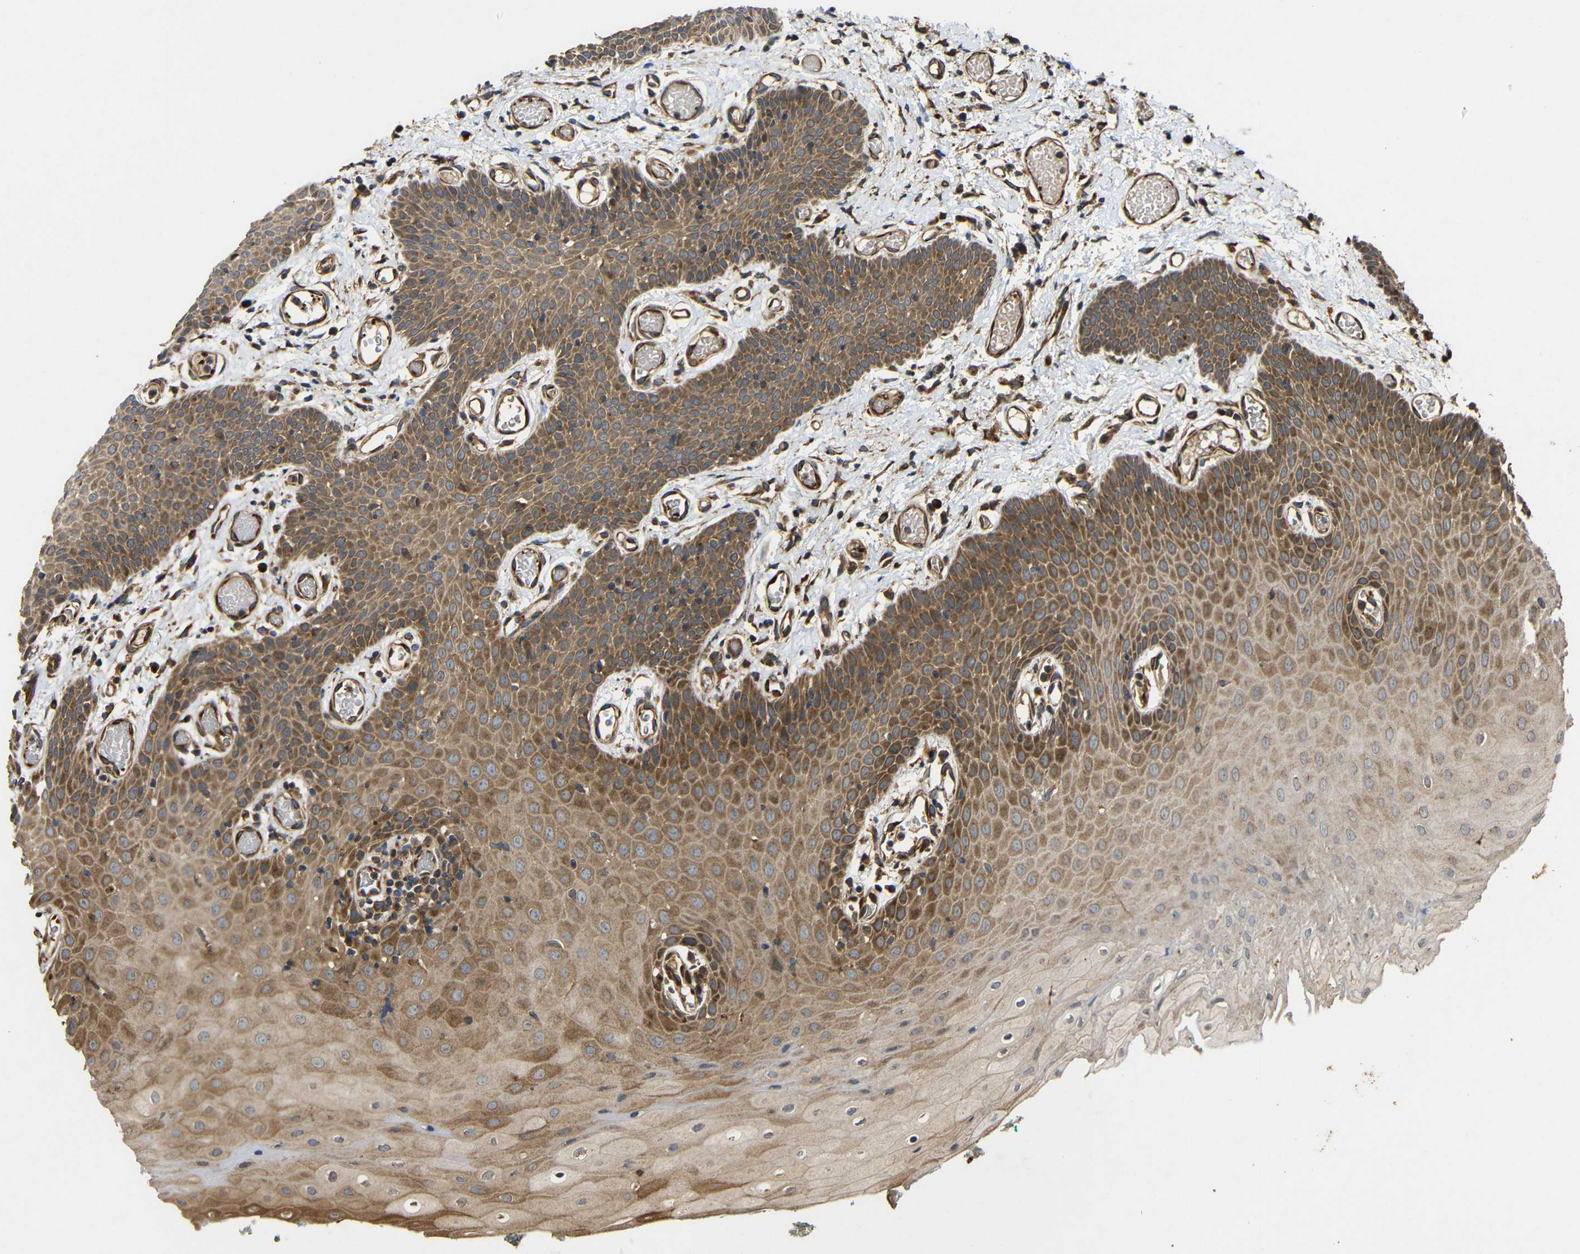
{"staining": {"intensity": "strong", "quantity": "<25%", "location": "cytoplasmic/membranous"}, "tissue": "oral mucosa", "cell_type": "Squamous epithelial cells", "image_type": "normal", "snomed": [{"axis": "morphology", "description": "Normal tissue, NOS"}, {"axis": "morphology", "description": "Squamous cell carcinoma, NOS"}, {"axis": "topography", "description": "Oral tissue"}, {"axis": "topography", "description": "Salivary gland"}, {"axis": "topography", "description": "Head-Neck"}], "caption": "Benign oral mucosa shows strong cytoplasmic/membranous expression in approximately <25% of squamous epithelial cells (Stains: DAB in brown, nuclei in blue, Microscopy: brightfield microscopy at high magnification)..", "gene": "EIF2S1", "patient": {"sex": "female", "age": 62}}